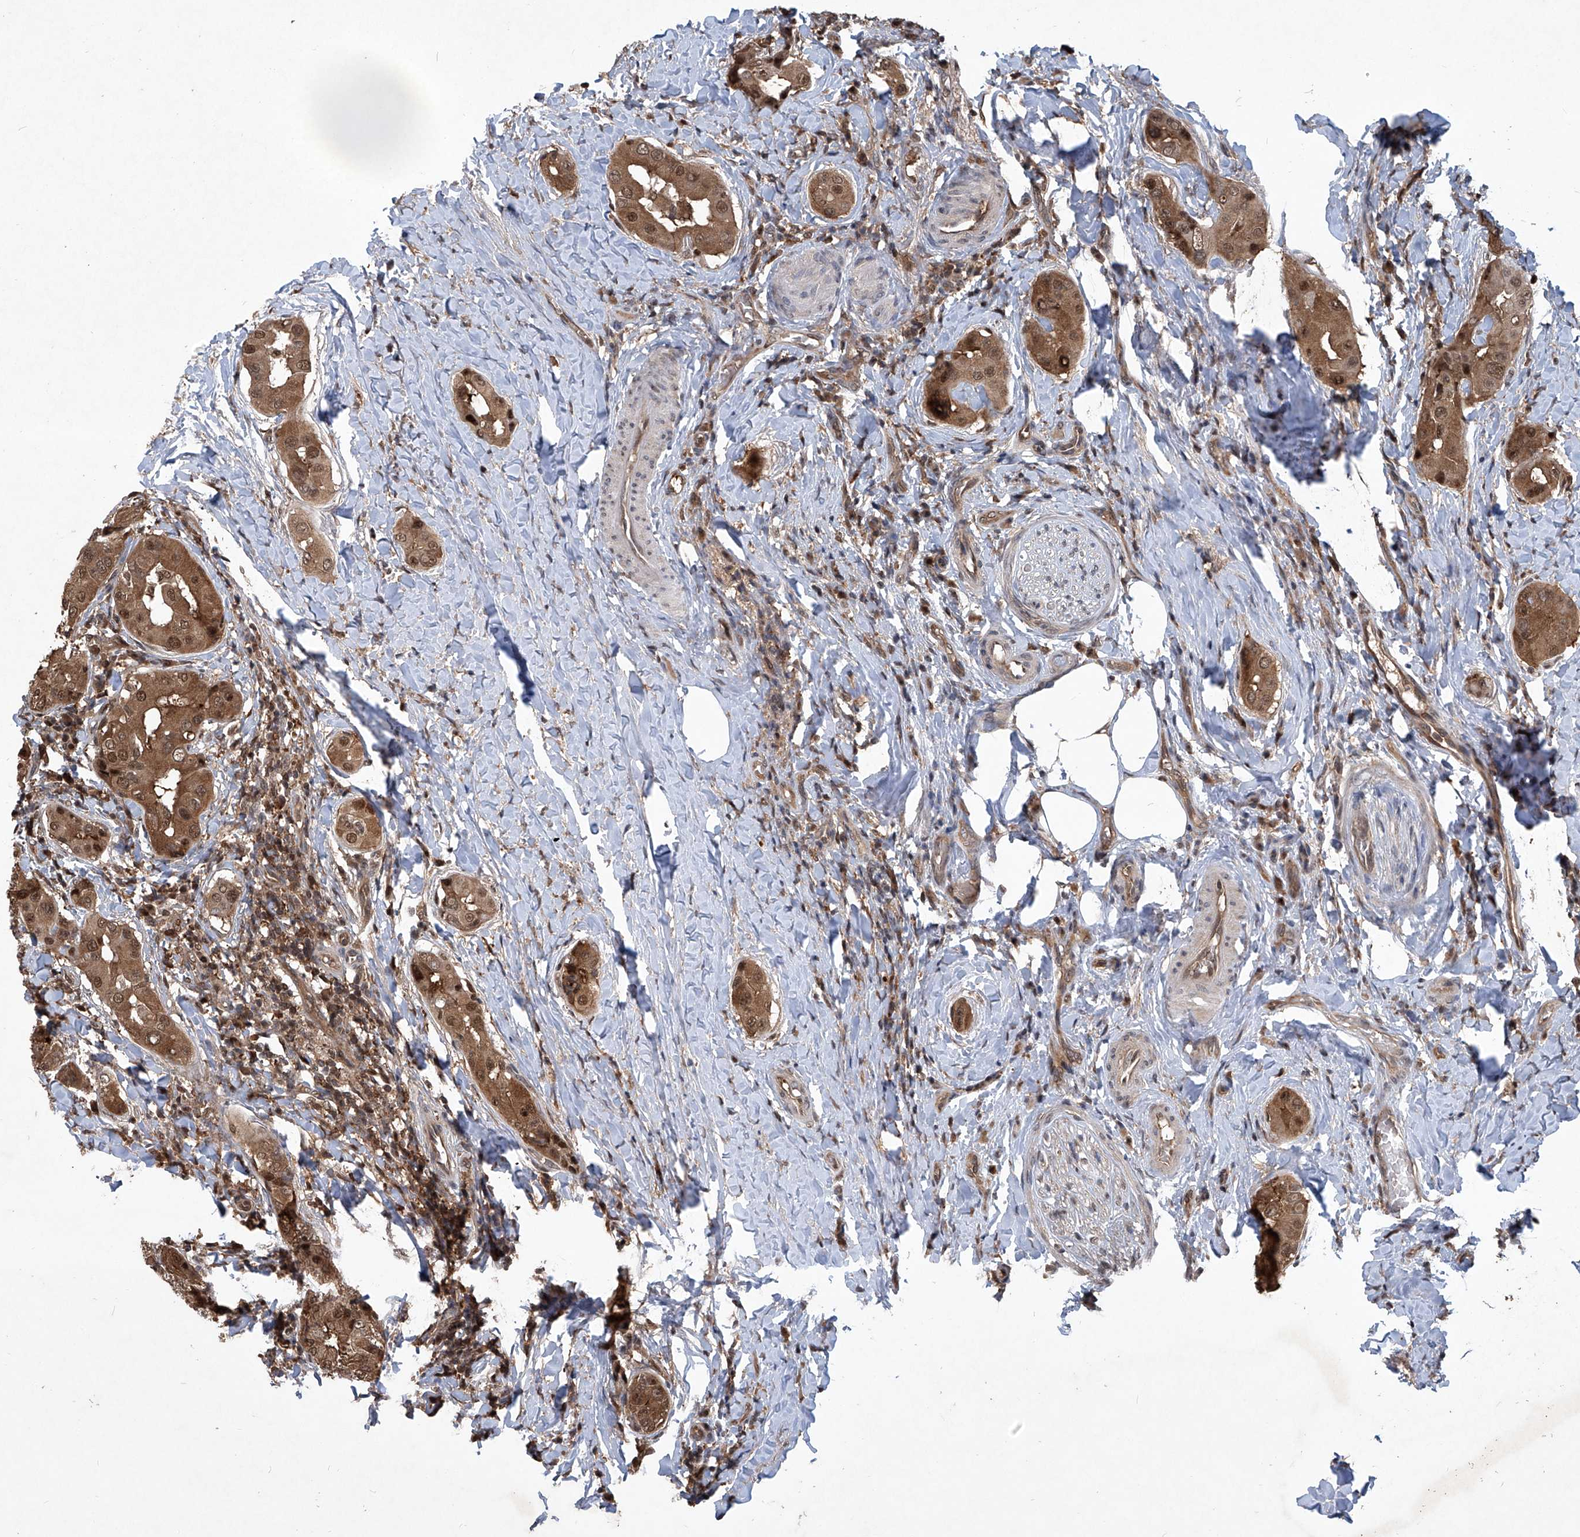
{"staining": {"intensity": "moderate", "quantity": ">75%", "location": "cytoplasmic/membranous,nuclear"}, "tissue": "thyroid cancer", "cell_type": "Tumor cells", "image_type": "cancer", "snomed": [{"axis": "morphology", "description": "Papillary adenocarcinoma, NOS"}, {"axis": "topography", "description": "Thyroid gland"}], "caption": "Immunohistochemical staining of thyroid cancer (papillary adenocarcinoma) reveals moderate cytoplasmic/membranous and nuclear protein expression in about >75% of tumor cells. (DAB (3,3'-diaminobenzidine) = brown stain, brightfield microscopy at high magnification).", "gene": "PSMB1", "patient": {"sex": "male", "age": 33}}